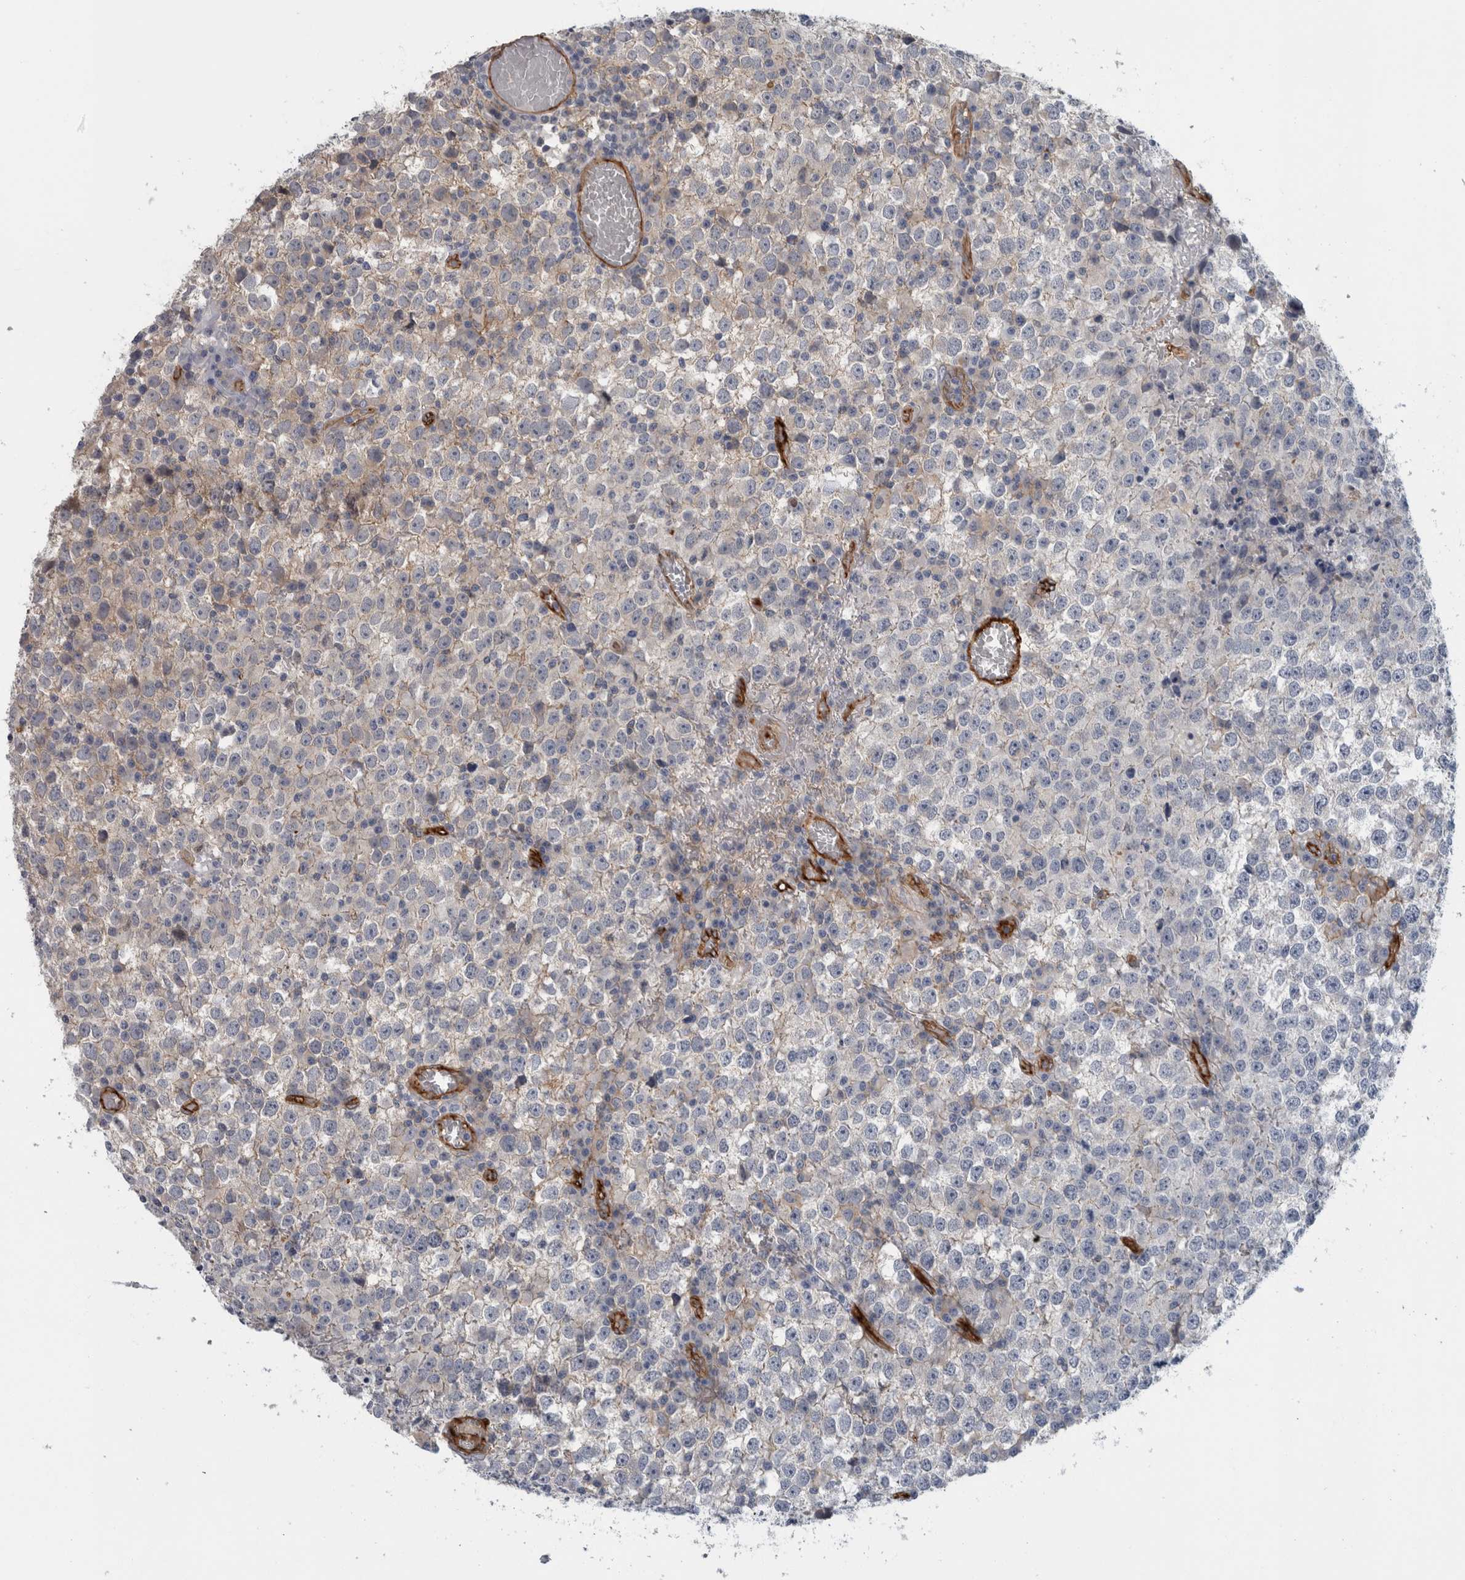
{"staining": {"intensity": "negative", "quantity": "none", "location": "none"}, "tissue": "testis cancer", "cell_type": "Tumor cells", "image_type": "cancer", "snomed": [{"axis": "morphology", "description": "Seminoma, NOS"}, {"axis": "topography", "description": "Testis"}], "caption": "Immunohistochemical staining of testis seminoma displays no significant staining in tumor cells.", "gene": "CD59", "patient": {"sex": "male", "age": 65}}